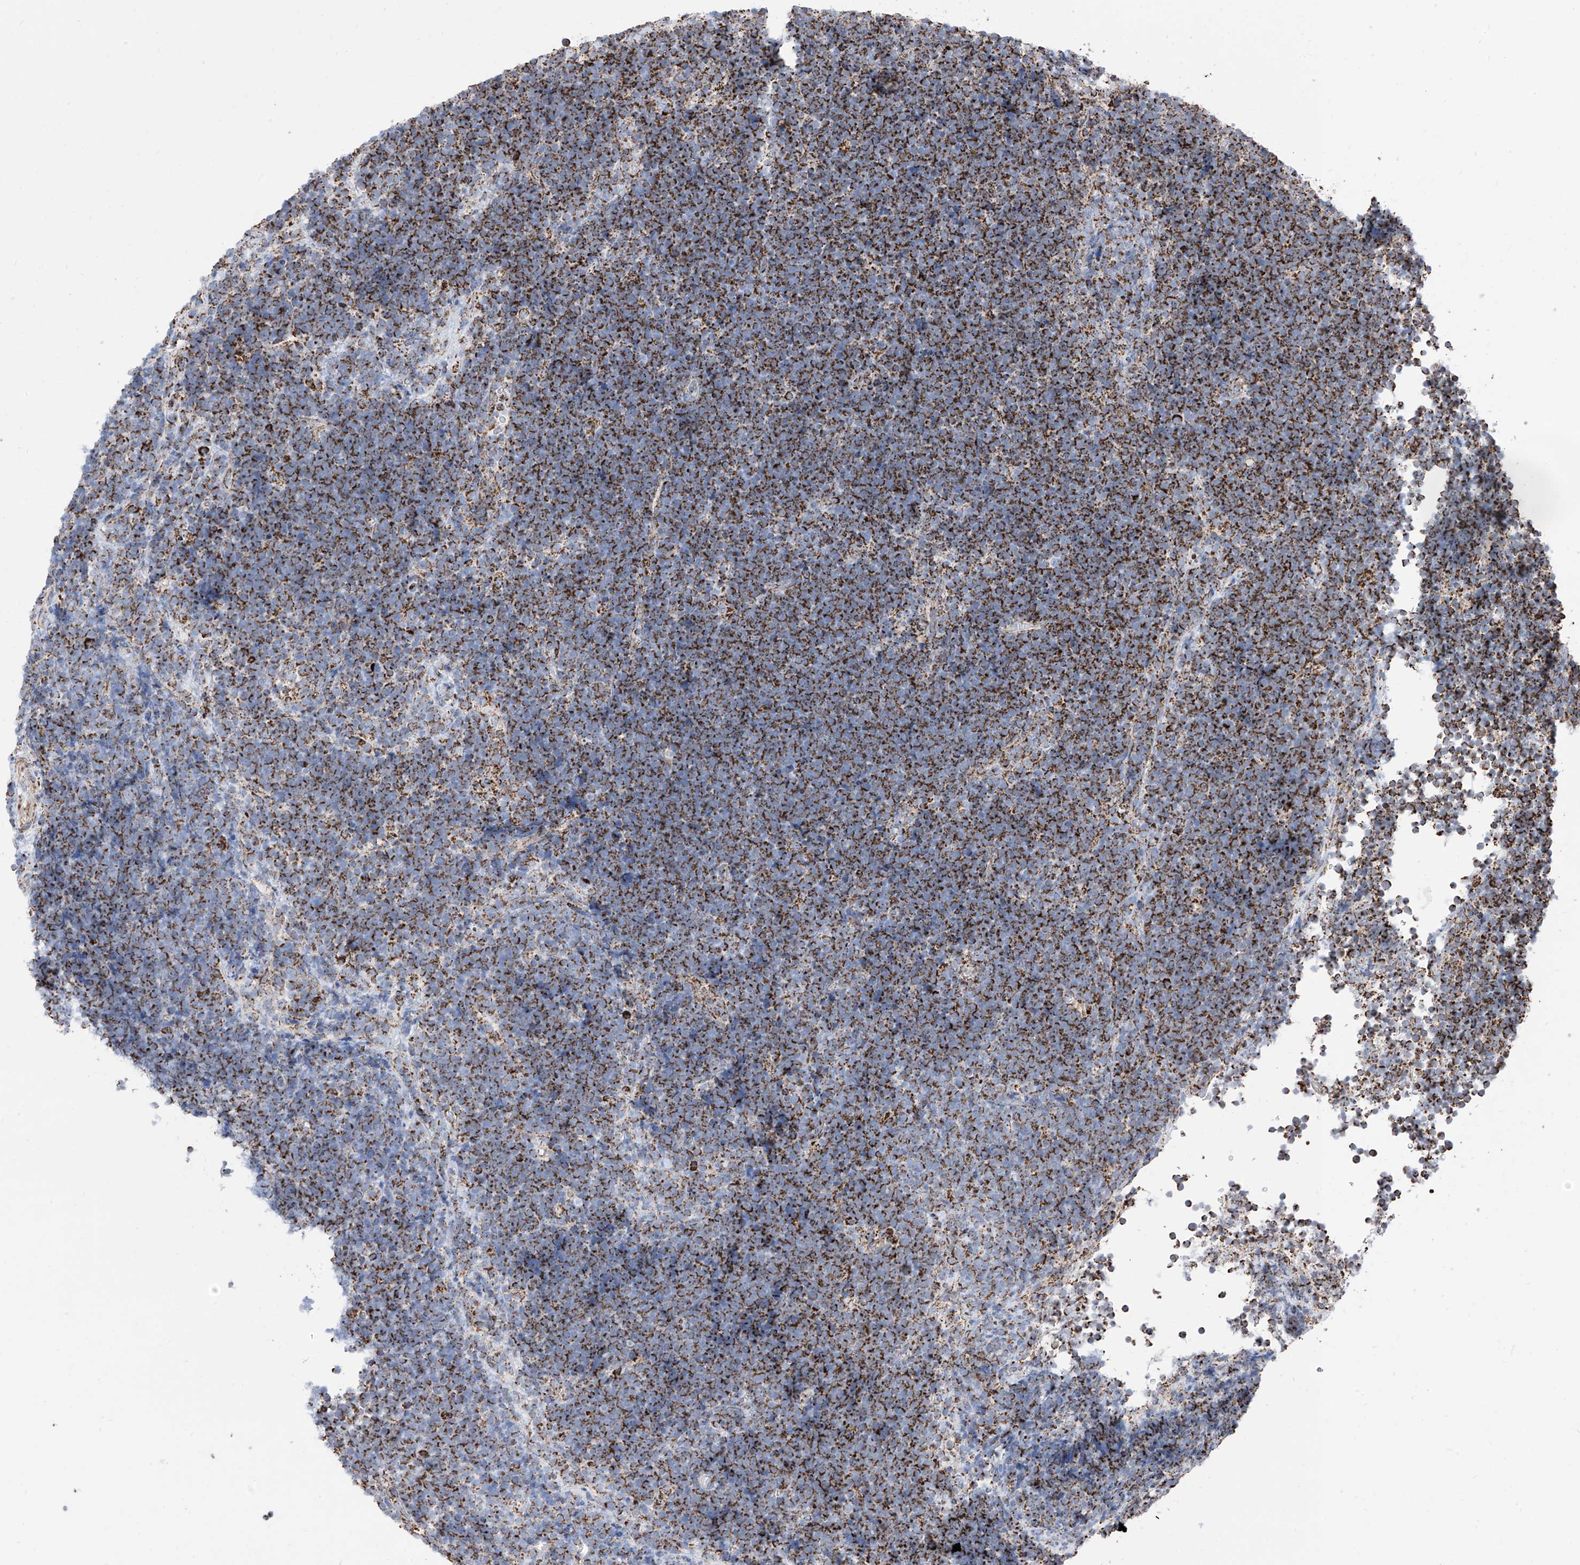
{"staining": {"intensity": "strong", "quantity": ">75%", "location": "cytoplasmic/membranous"}, "tissue": "lymphoma", "cell_type": "Tumor cells", "image_type": "cancer", "snomed": [{"axis": "morphology", "description": "Malignant lymphoma, non-Hodgkin's type, High grade"}, {"axis": "topography", "description": "Lymph node"}], "caption": "Human lymphoma stained for a protein (brown) displays strong cytoplasmic/membranous positive expression in about >75% of tumor cells.", "gene": "COX5B", "patient": {"sex": "male", "age": 13}}